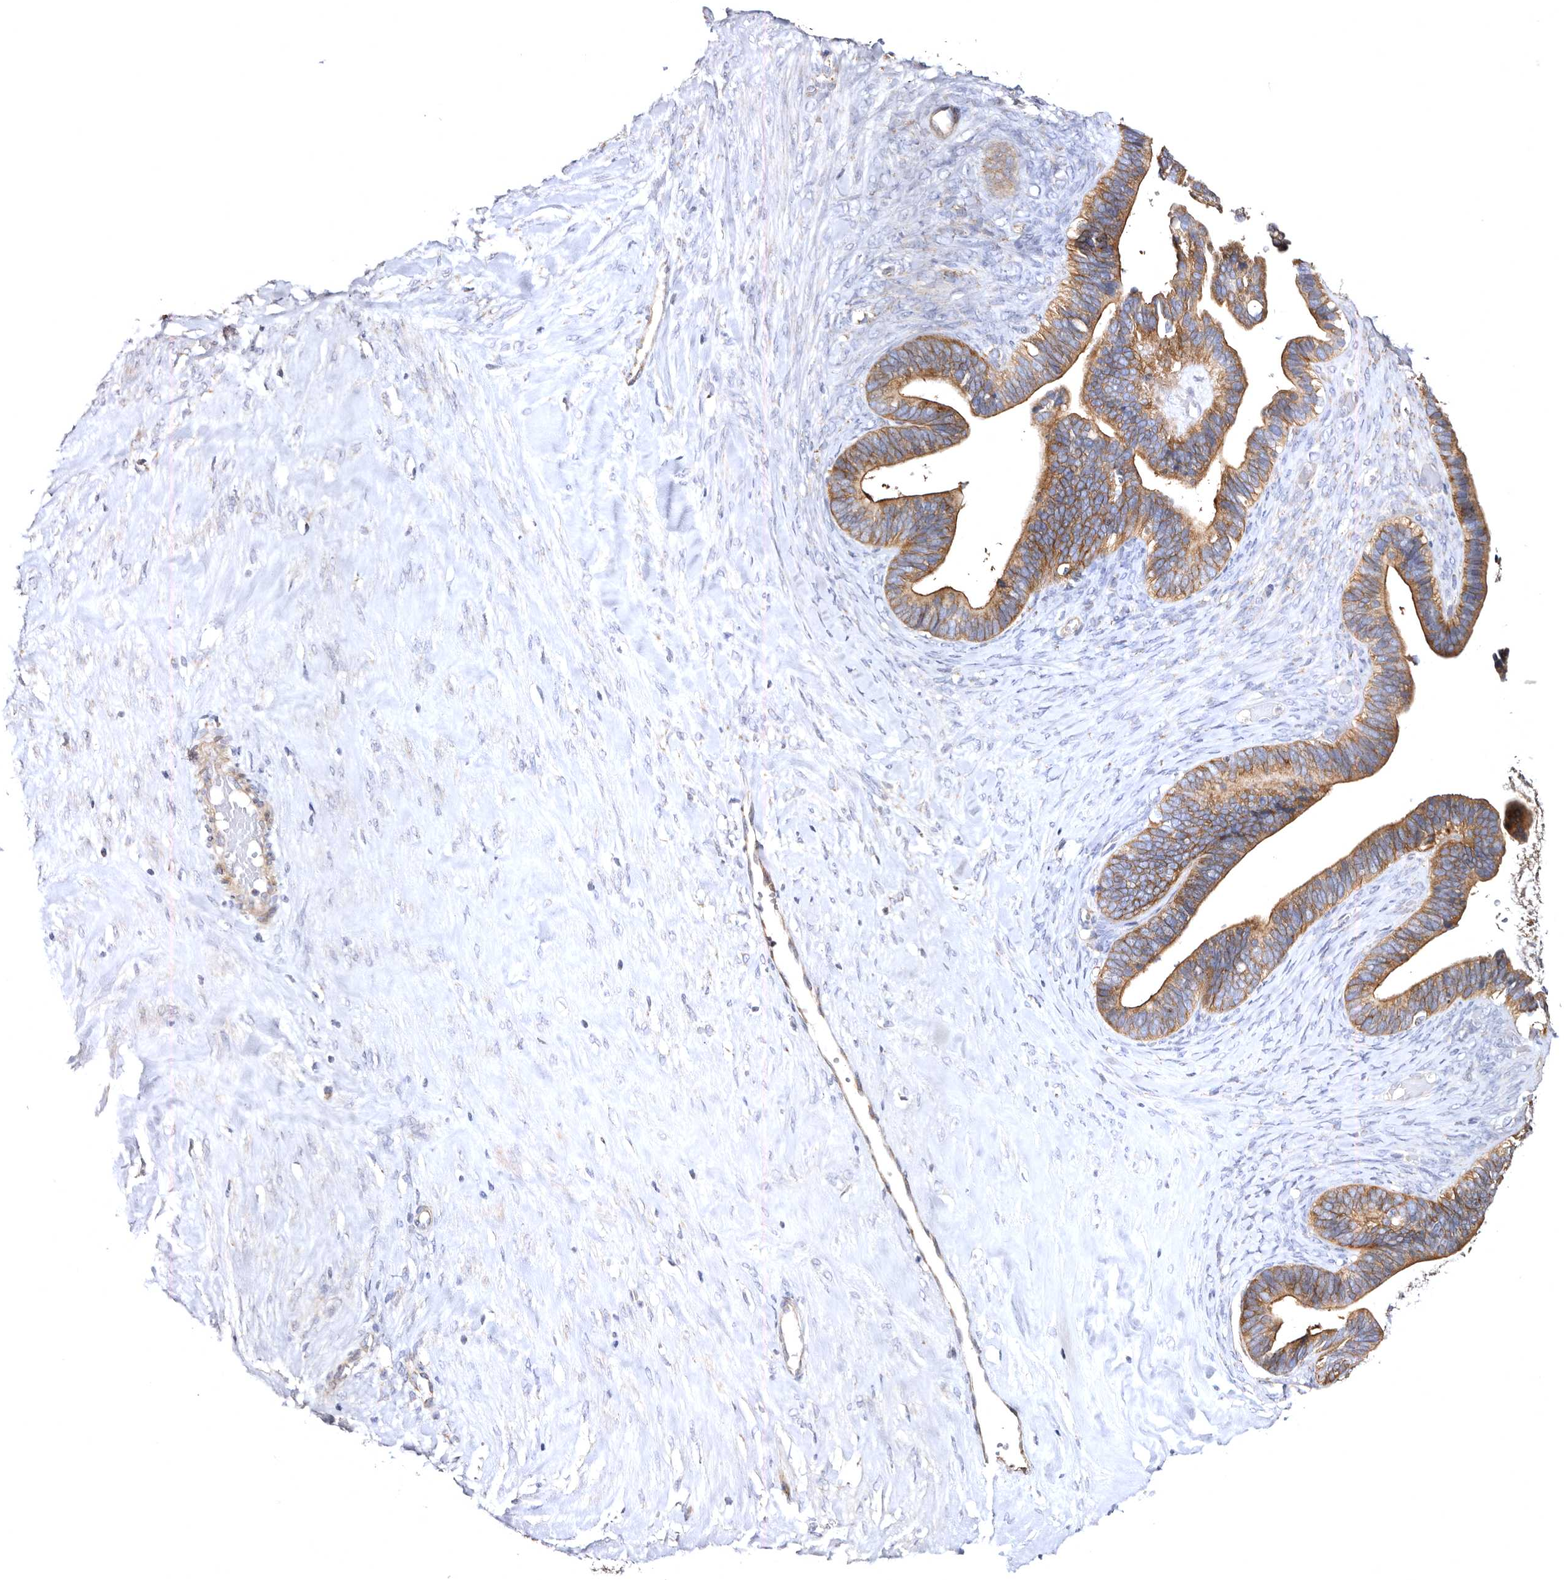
{"staining": {"intensity": "moderate", "quantity": ">75%", "location": "cytoplasmic/membranous"}, "tissue": "ovarian cancer", "cell_type": "Tumor cells", "image_type": "cancer", "snomed": [{"axis": "morphology", "description": "Cystadenocarcinoma, serous, NOS"}, {"axis": "topography", "description": "Ovary"}], "caption": "Moderate cytoplasmic/membranous expression is appreciated in about >75% of tumor cells in ovarian cancer.", "gene": "BAIAP2L1", "patient": {"sex": "female", "age": 56}}